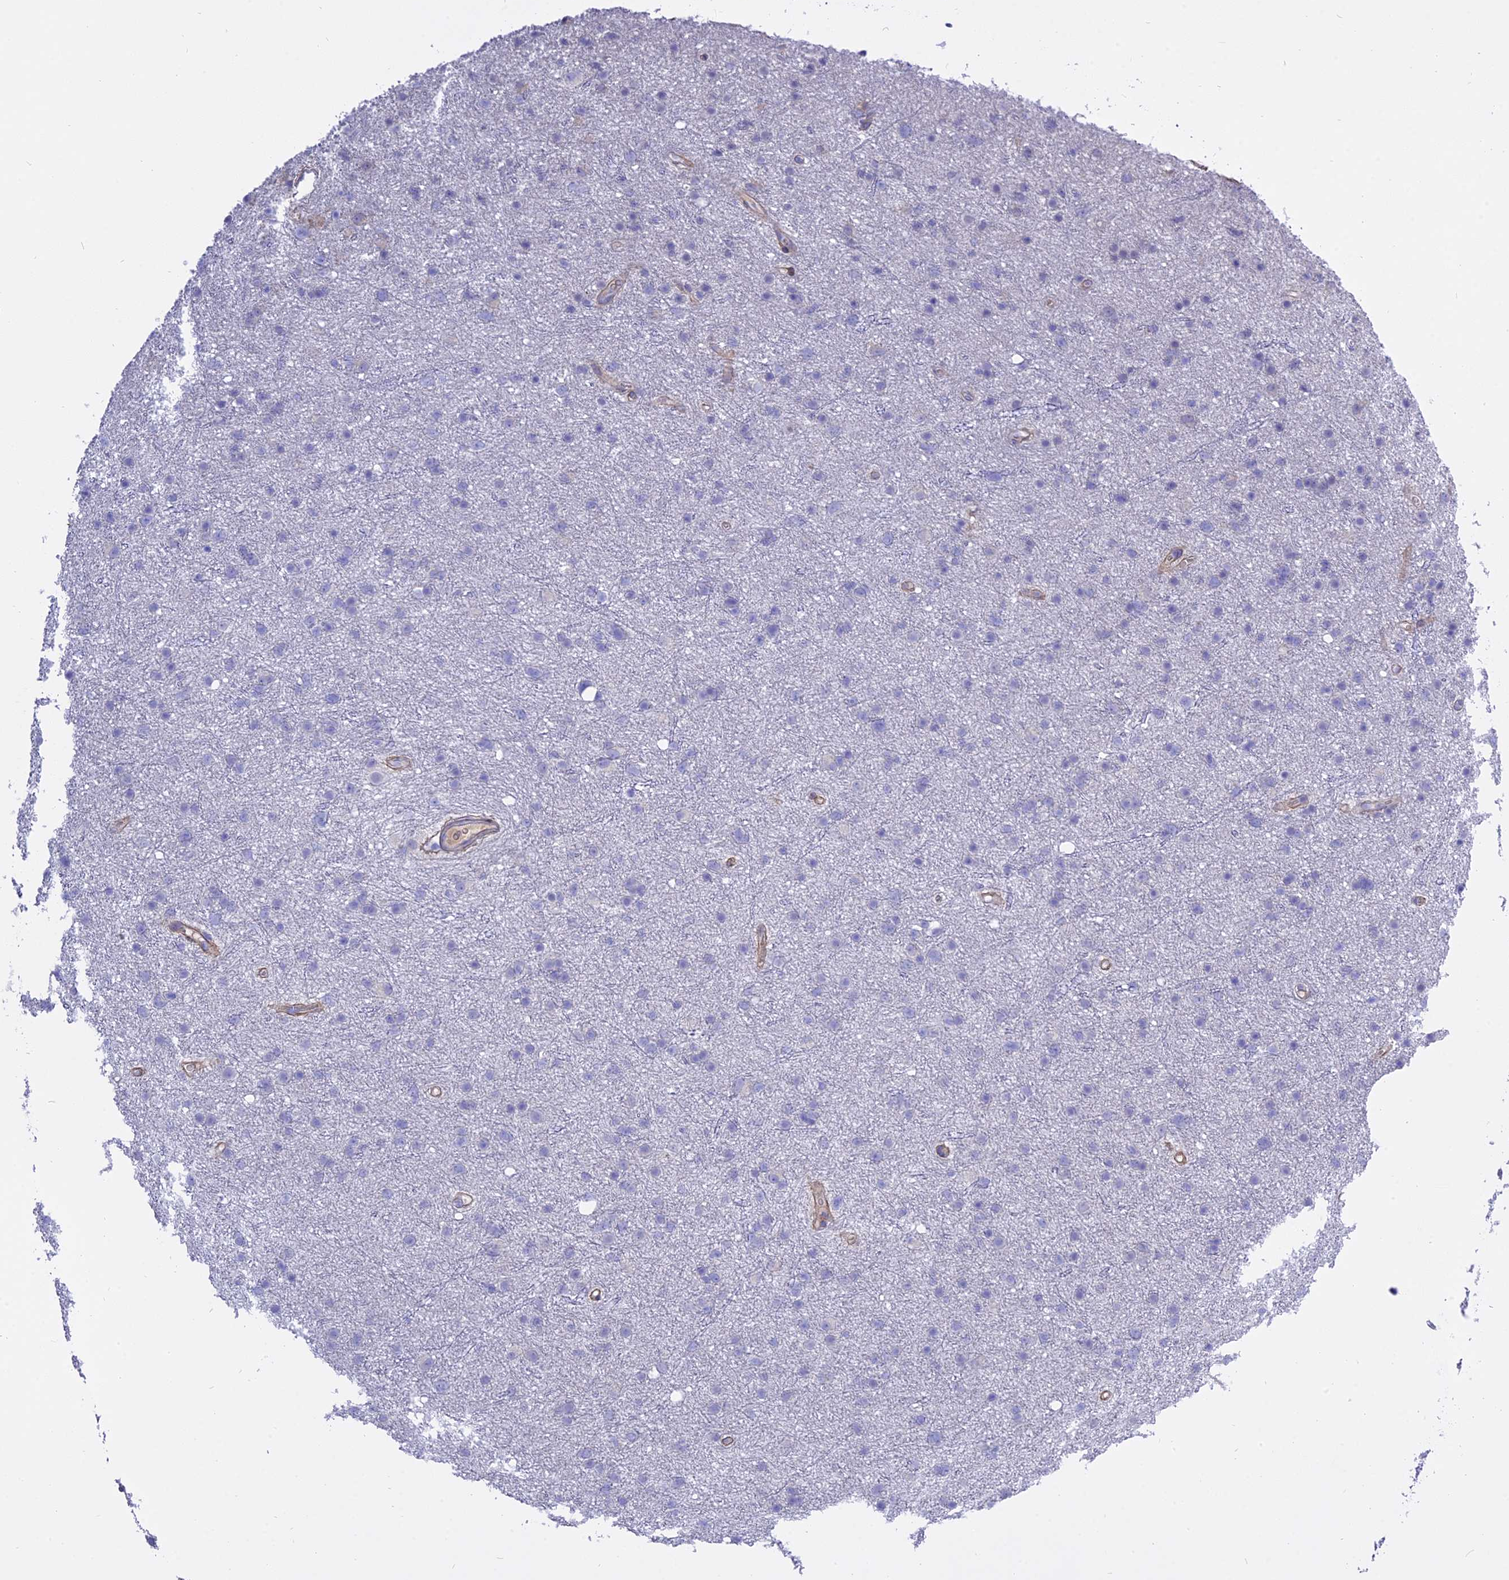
{"staining": {"intensity": "negative", "quantity": "none", "location": "none"}, "tissue": "glioma", "cell_type": "Tumor cells", "image_type": "cancer", "snomed": [{"axis": "morphology", "description": "Glioma, malignant, Low grade"}, {"axis": "topography", "description": "Cerebral cortex"}], "caption": "A high-resolution image shows immunohistochemistry (IHC) staining of glioma, which displays no significant staining in tumor cells.", "gene": "MBD3L1", "patient": {"sex": "female", "age": 39}}